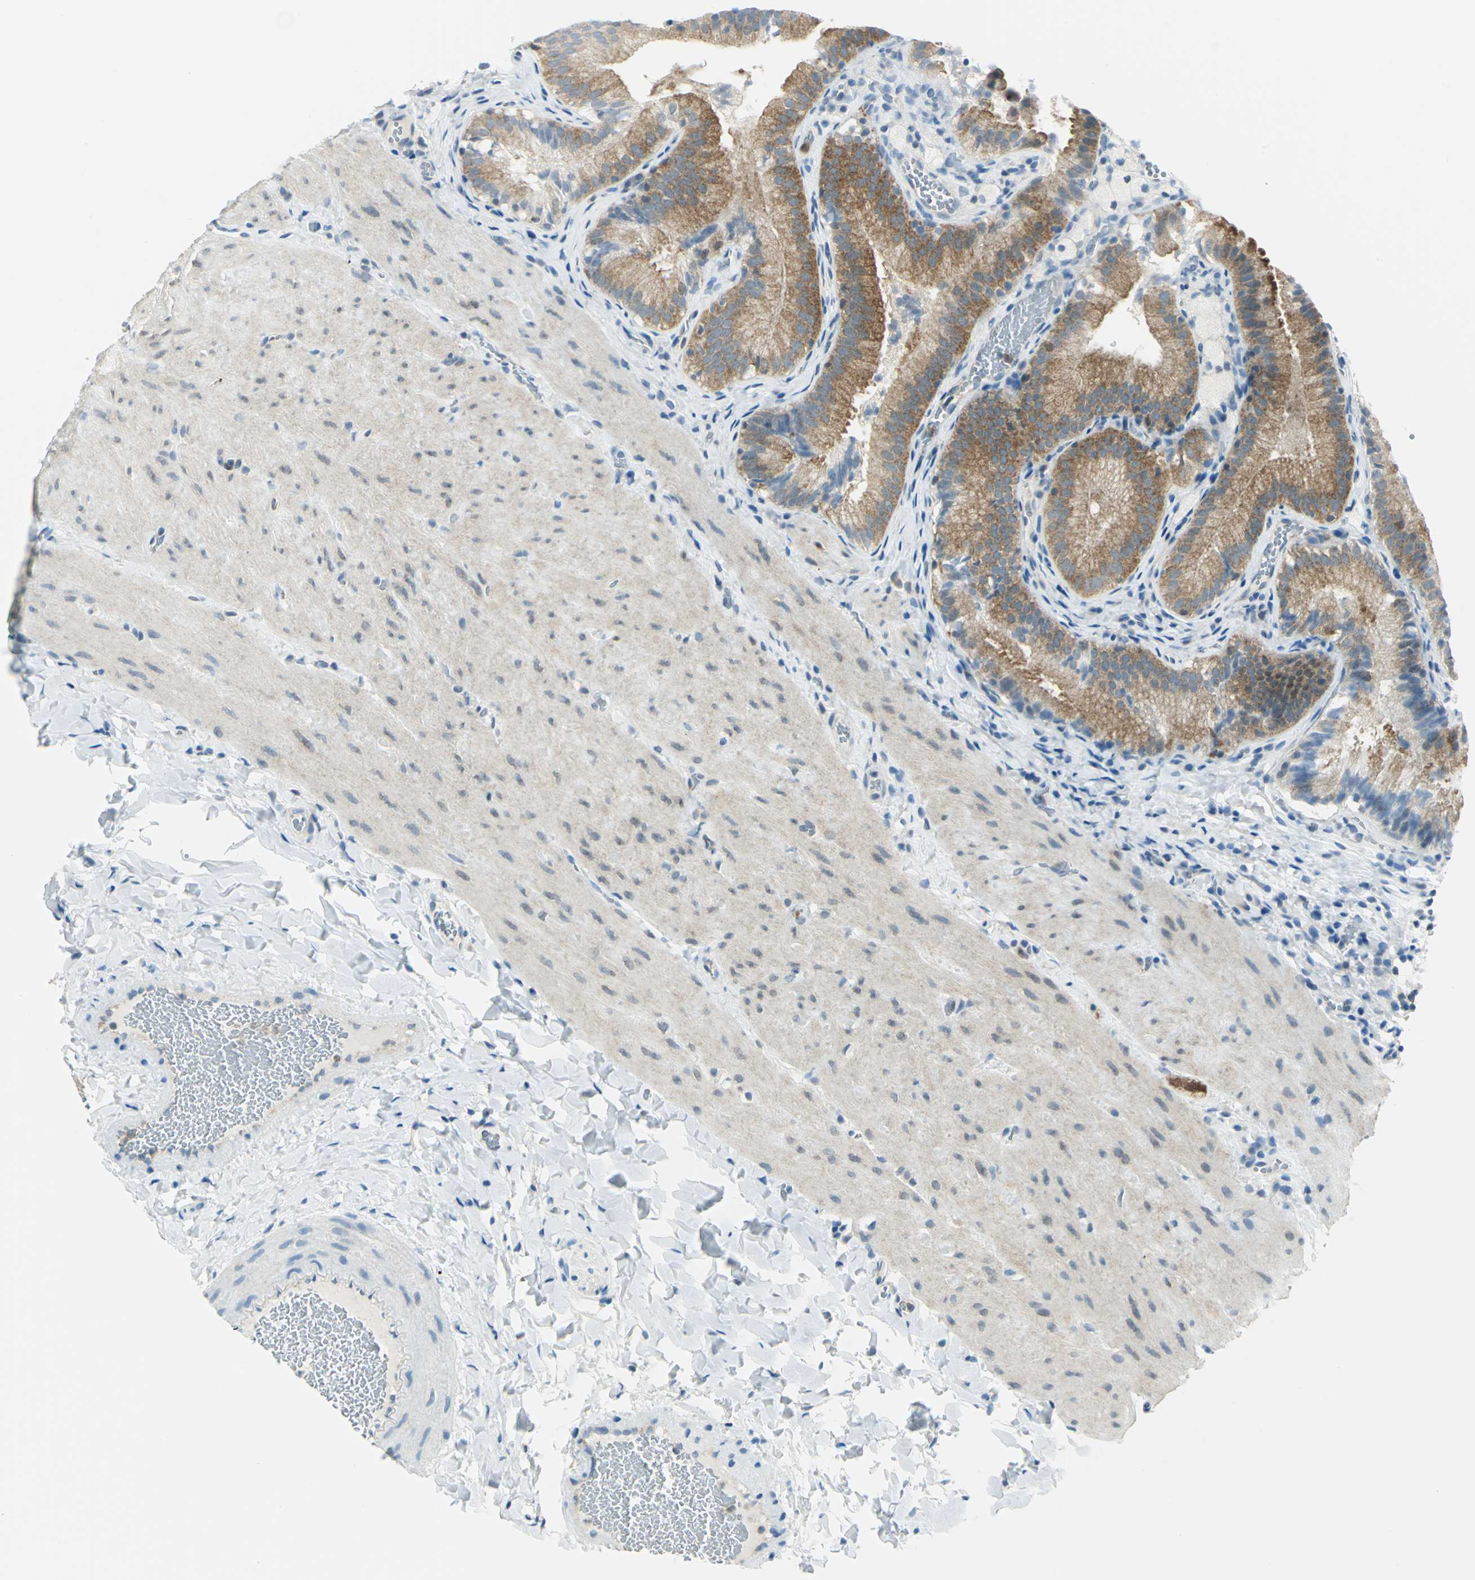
{"staining": {"intensity": "strong", "quantity": ">75%", "location": "cytoplasmic/membranous"}, "tissue": "gallbladder", "cell_type": "Glandular cells", "image_type": "normal", "snomed": [{"axis": "morphology", "description": "Normal tissue, NOS"}, {"axis": "topography", "description": "Gallbladder"}], "caption": "IHC staining of benign gallbladder, which displays high levels of strong cytoplasmic/membranous positivity in about >75% of glandular cells indicating strong cytoplasmic/membranous protein positivity. The staining was performed using DAB (3,3'-diaminobenzidine) (brown) for protein detection and nuclei were counterstained in hematoxylin (blue).", "gene": "ALDOA", "patient": {"sex": "female", "age": 24}}